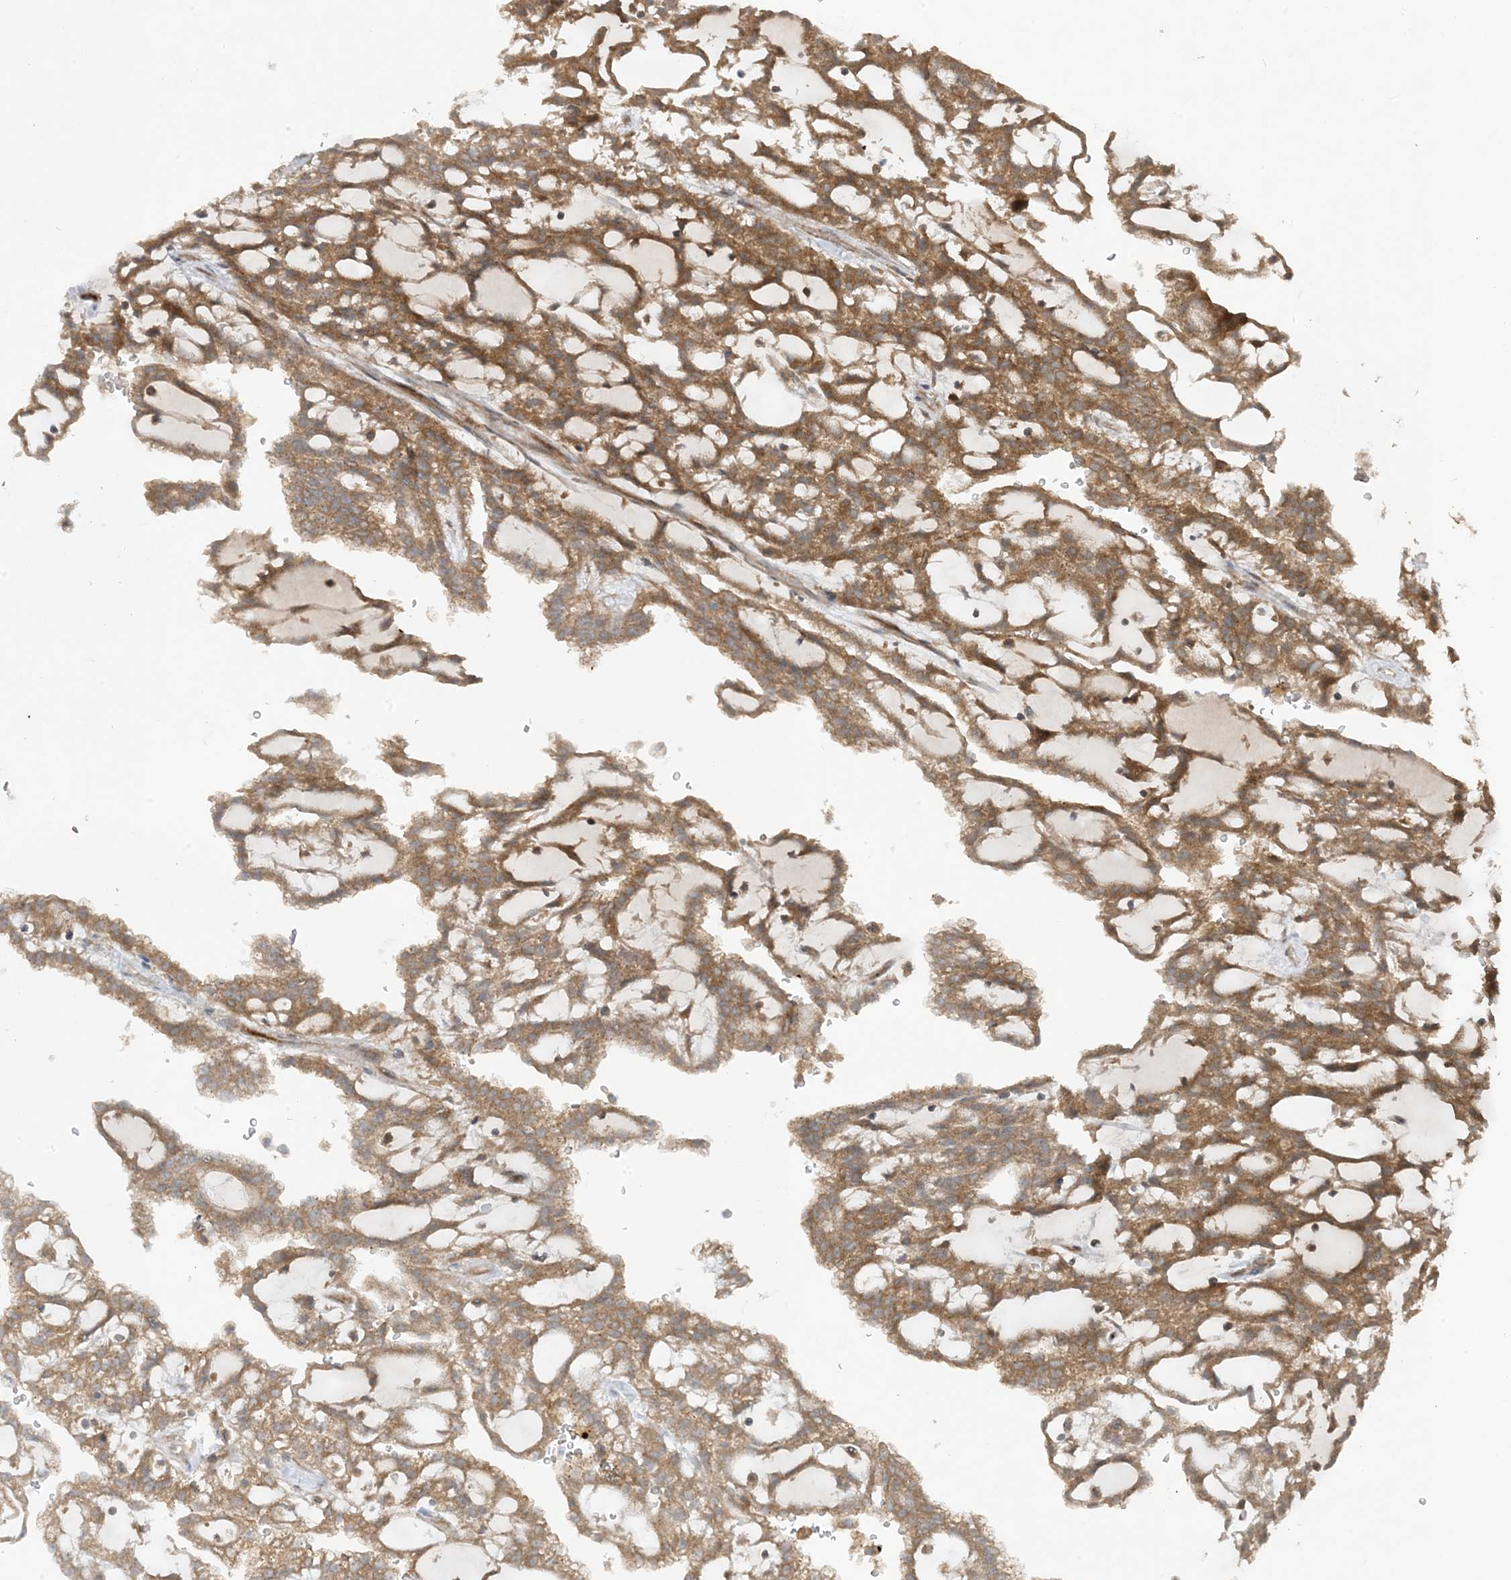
{"staining": {"intensity": "moderate", "quantity": ">75%", "location": "cytoplasmic/membranous"}, "tissue": "renal cancer", "cell_type": "Tumor cells", "image_type": "cancer", "snomed": [{"axis": "morphology", "description": "Adenocarcinoma, NOS"}, {"axis": "topography", "description": "Kidney"}], "caption": "Approximately >75% of tumor cells in renal cancer (adenocarcinoma) exhibit moderate cytoplasmic/membranous protein staining as visualized by brown immunohistochemical staining.", "gene": "STAM2", "patient": {"sex": "male", "age": 63}}